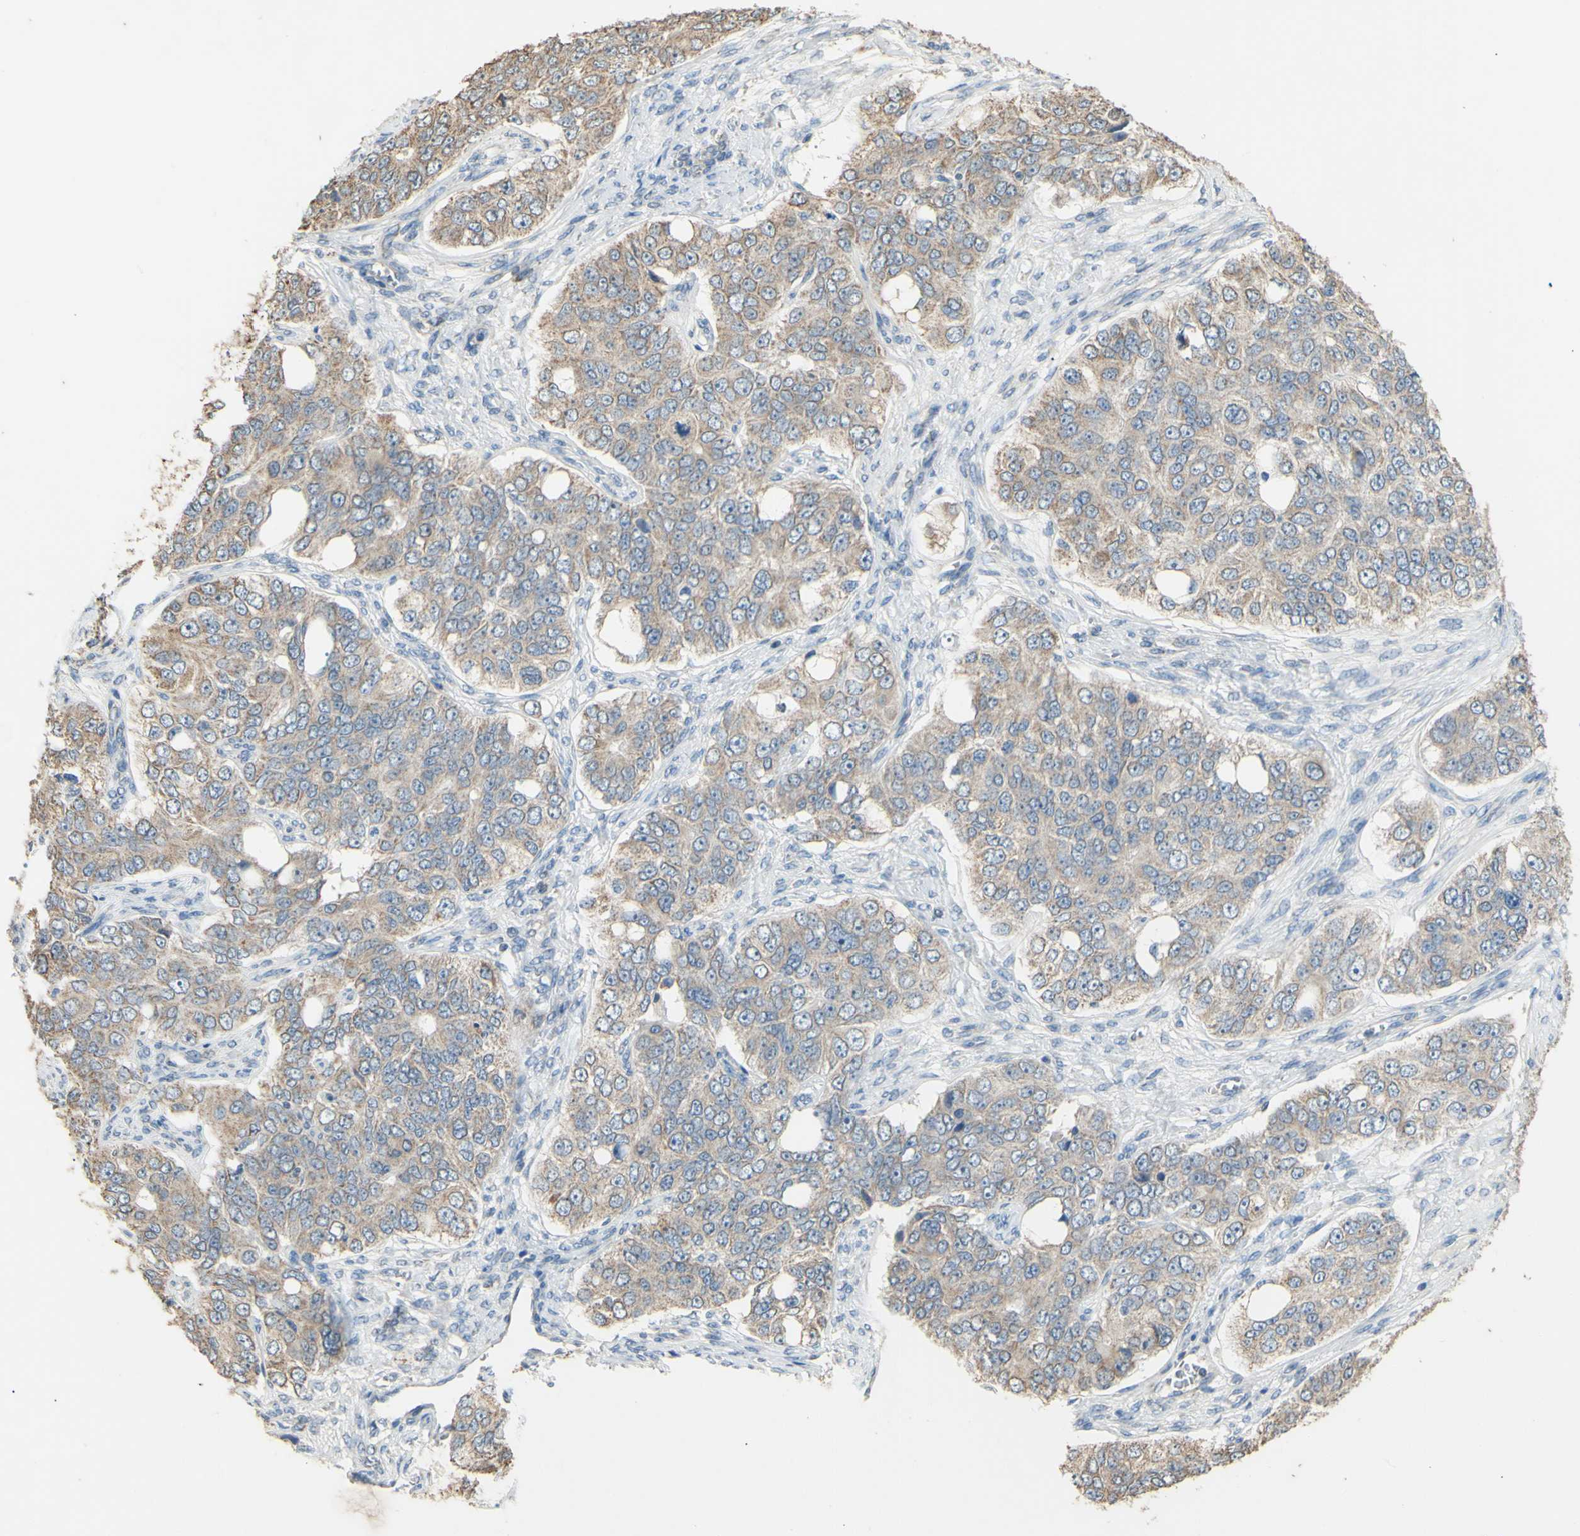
{"staining": {"intensity": "weak", "quantity": ">75%", "location": "cytoplasmic/membranous"}, "tissue": "ovarian cancer", "cell_type": "Tumor cells", "image_type": "cancer", "snomed": [{"axis": "morphology", "description": "Carcinoma, endometroid"}, {"axis": "topography", "description": "Ovary"}], "caption": "Immunohistochemical staining of human endometroid carcinoma (ovarian) exhibits low levels of weak cytoplasmic/membranous protein expression in approximately >75% of tumor cells.", "gene": "PTGIS", "patient": {"sex": "female", "age": 51}}